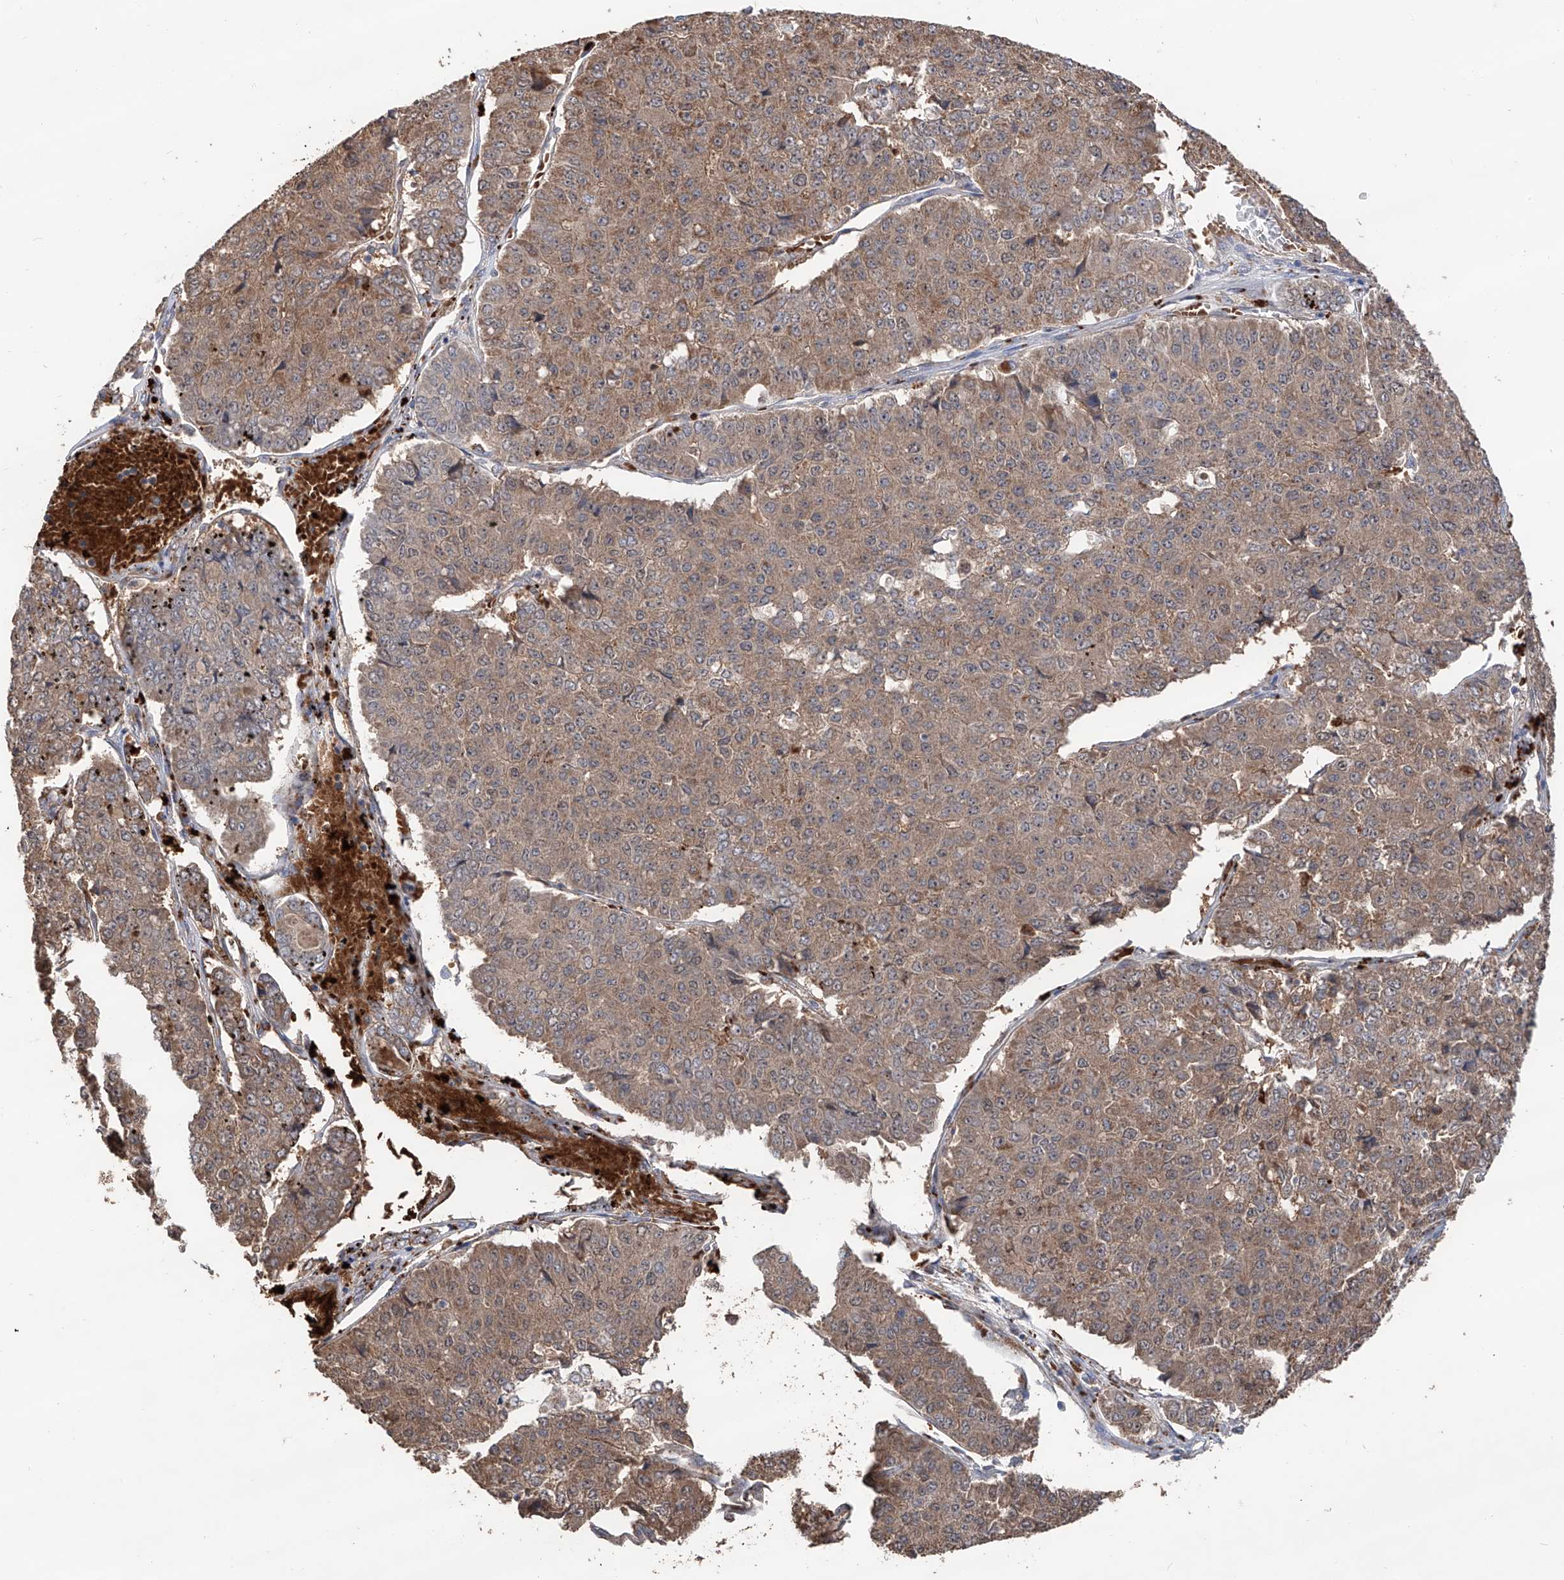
{"staining": {"intensity": "moderate", "quantity": ">75%", "location": "cytoplasmic/membranous"}, "tissue": "pancreatic cancer", "cell_type": "Tumor cells", "image_type": "cancer", "snomed": [{"axis": "morphology", "description": "Adenocarcinoma, NOS"}, {"axis": "topography", "description": "Pancreas"}], "caption": "DAB (3,3'-diaminobenzidine) immunohistochemical staining of human pancreatic cancer exhibits moderate cytoplasmic/membranous protein expression in approximately >75% of tumor cells.", "gene": "EDN1", "patient": {"sex": "male", "age": 50}}